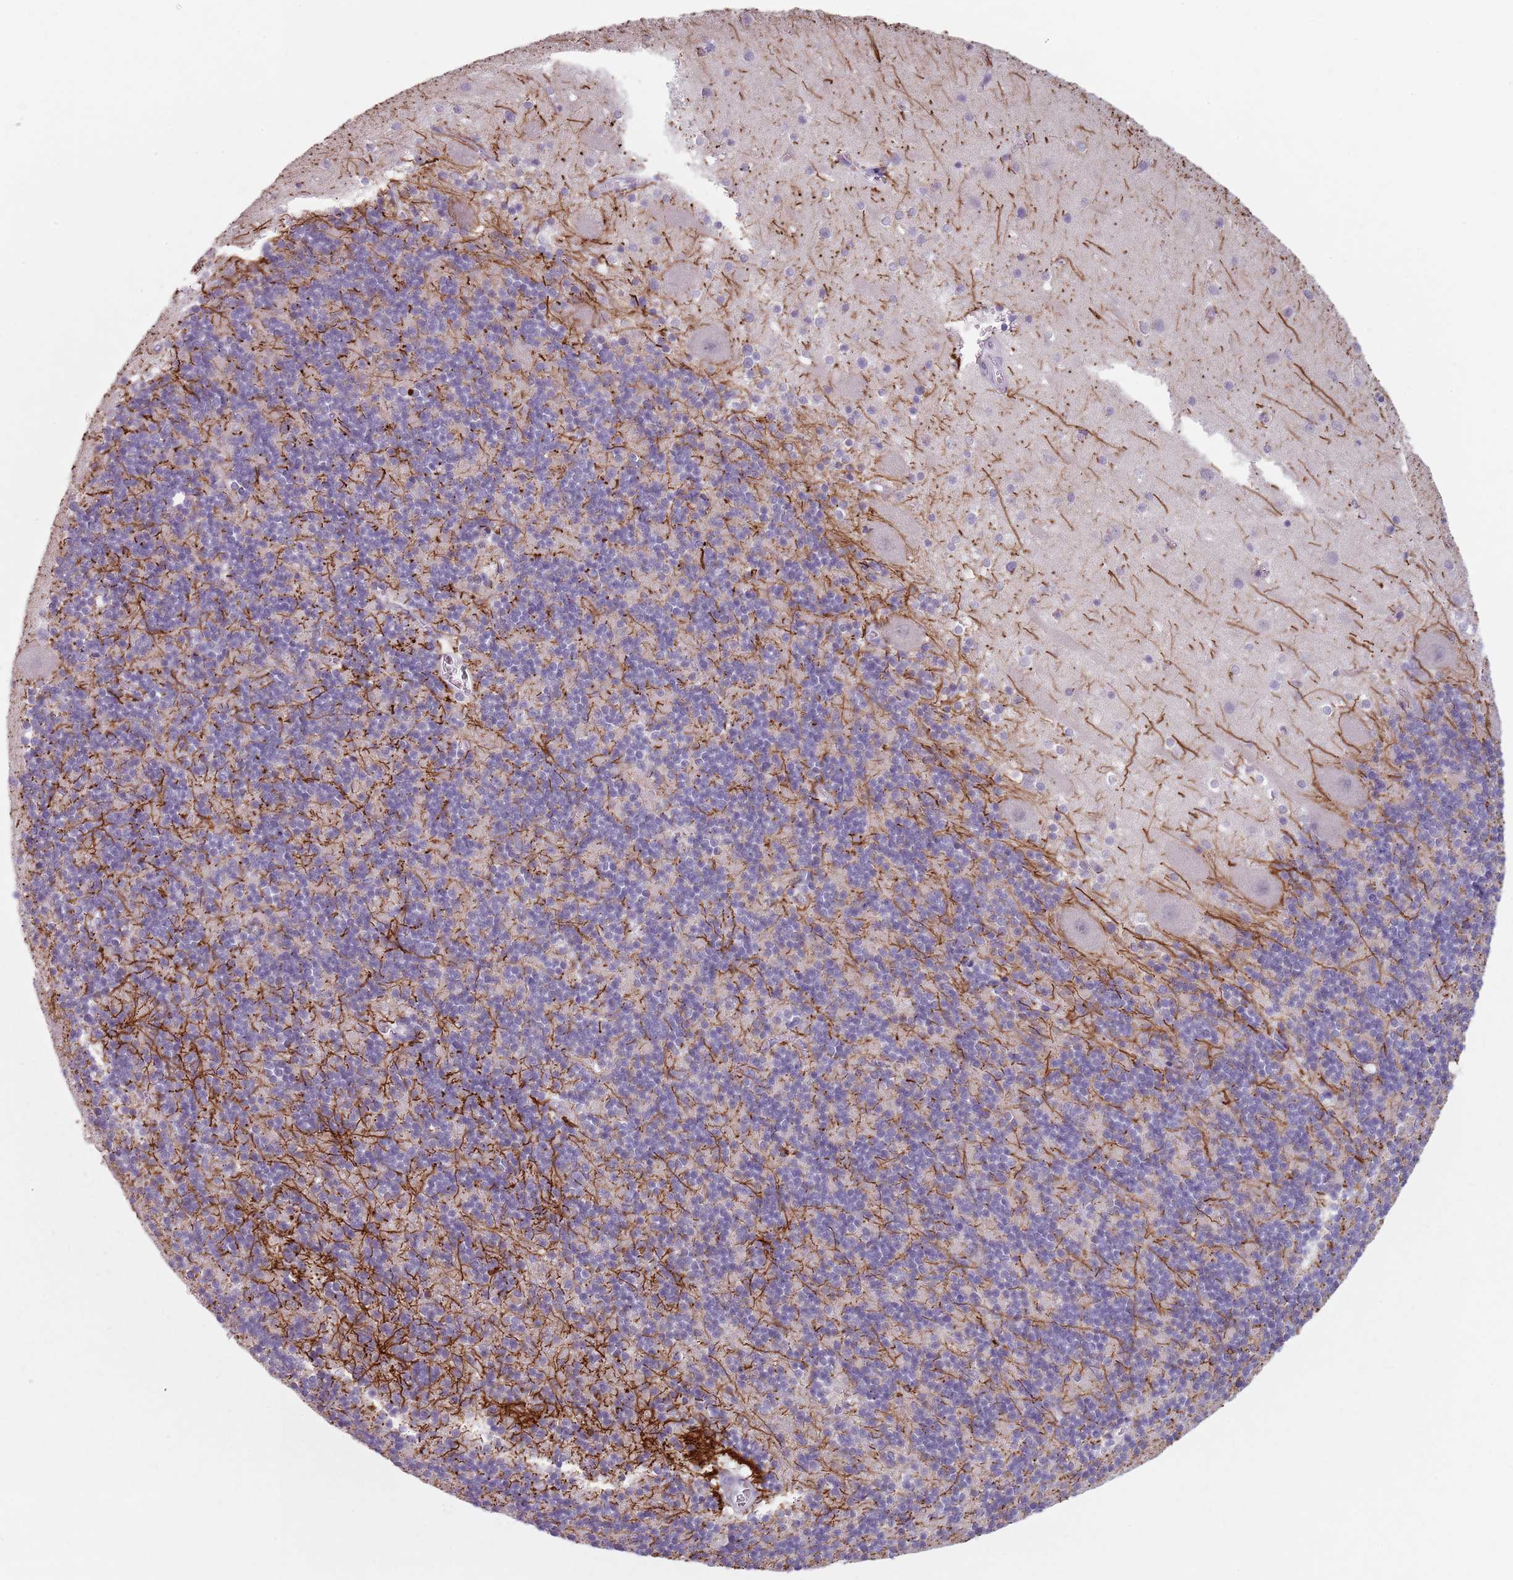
{"staining": {"intensity": "negative", "quantity": "none", "location": "none"}, "tissue": "cerebellum", "cell_type": "Cells in granular layer", "image_type": "normal", "snomed": [{"axis": "morphology", "description": "Normal tissue, NOS"}, {"axis": "topography", "description": "Cerebellum"}], "caption": "Human cerebellum stained for a protein using IHC reveals no staining in cells in granular layer.", "gene": "CEP19", "patient": {"sex": "male", "age": 54}}